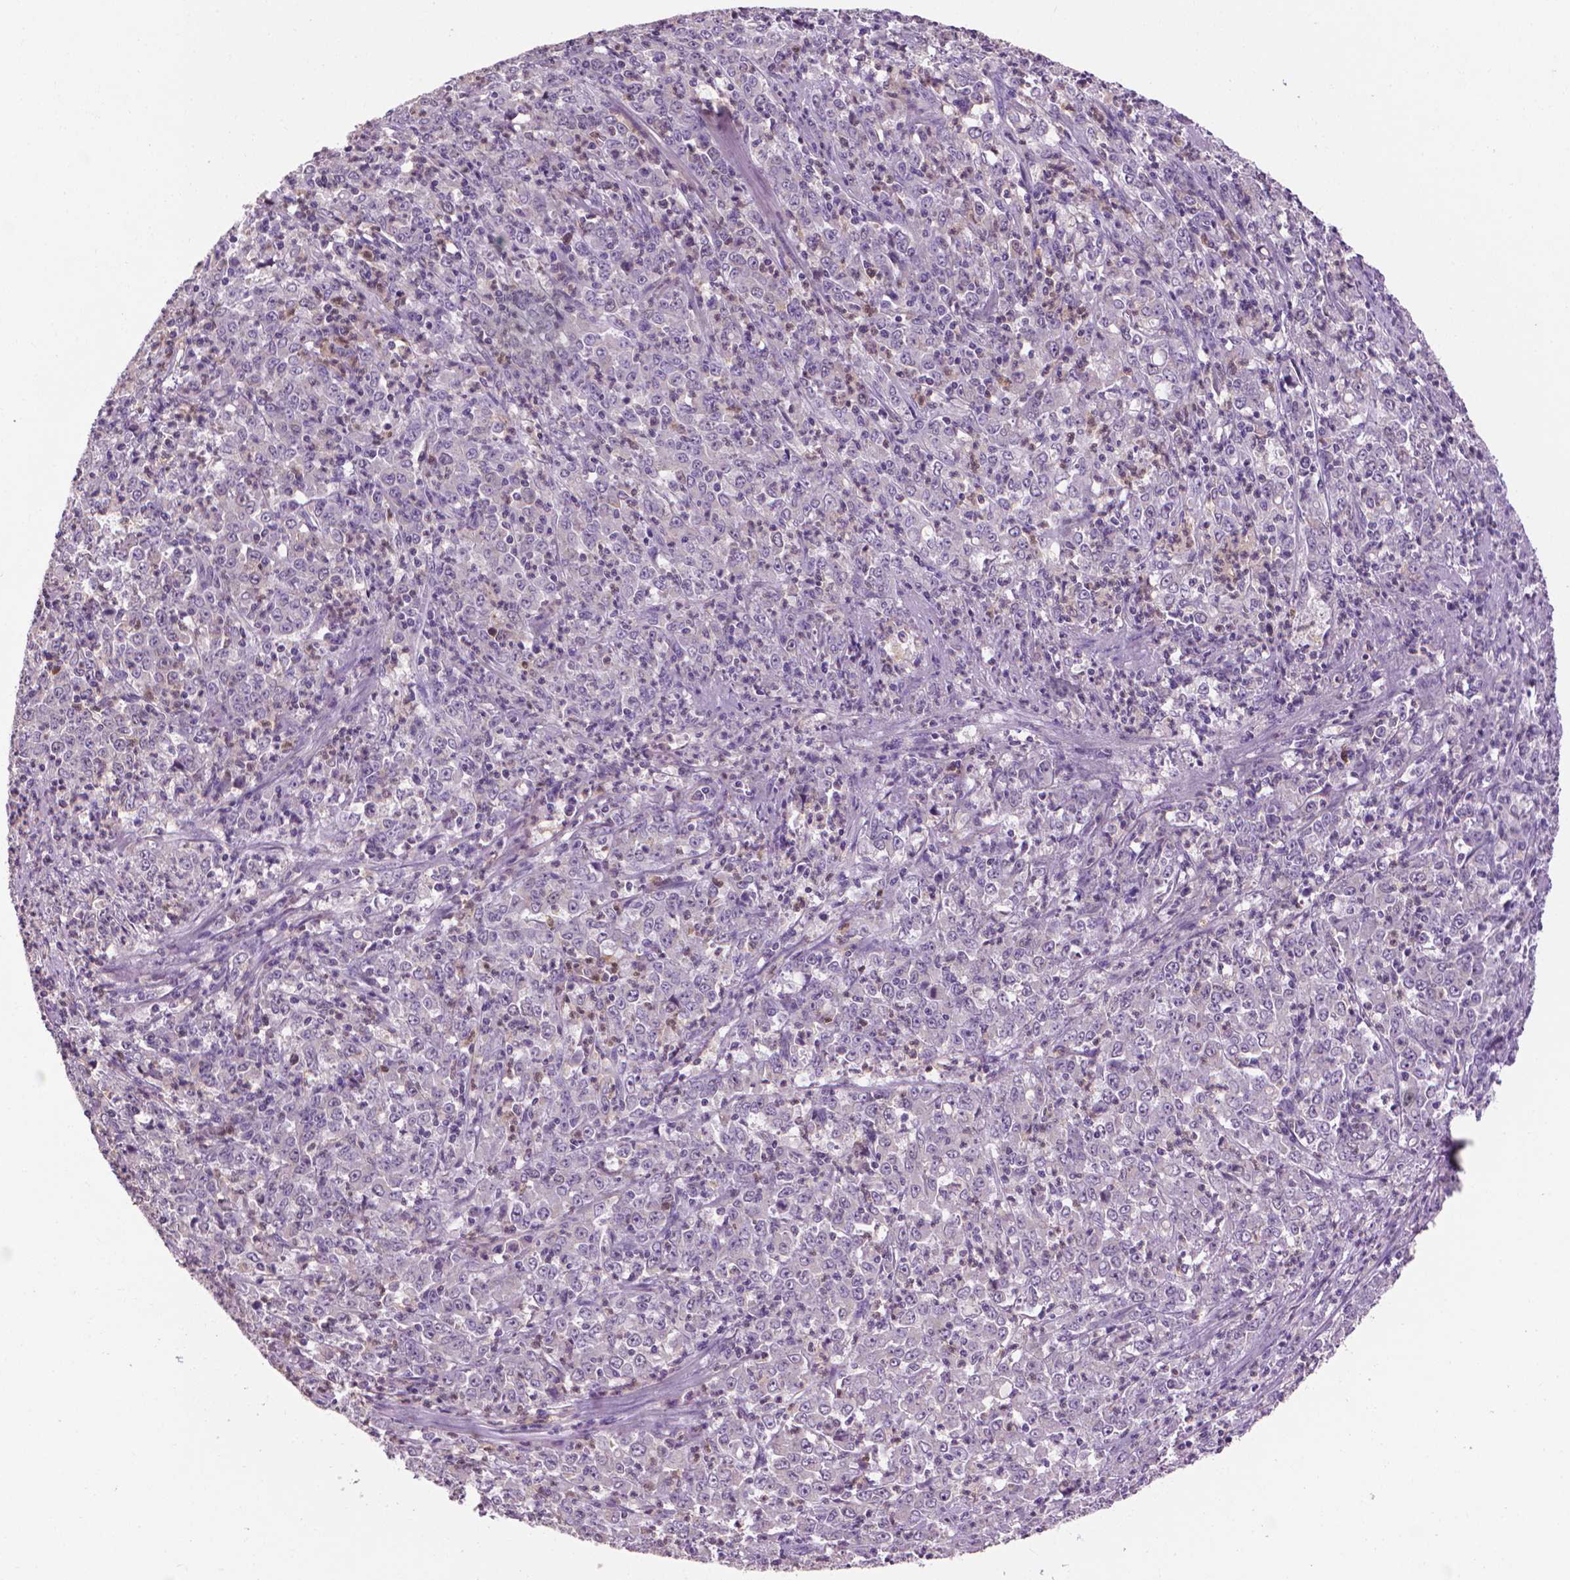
{"staining": {"intensity": "negative", "quantity": "none", "location": "none"}, "tissue": "stomach cancer", "cell_type": "Tumor cells", "image_type": "cancer", "snomed": [{"axis": "morphology", "description": "Adenocarcinoma, NOS"}, {"axis": "topography", "description": "Stomach, lower"}], "caption": "There is no significant expression in tumor cells of stomach cancer (adenocarcinoma).", "gene": "CDKN2D", "patient": {"sex": "female", "age": 71}}